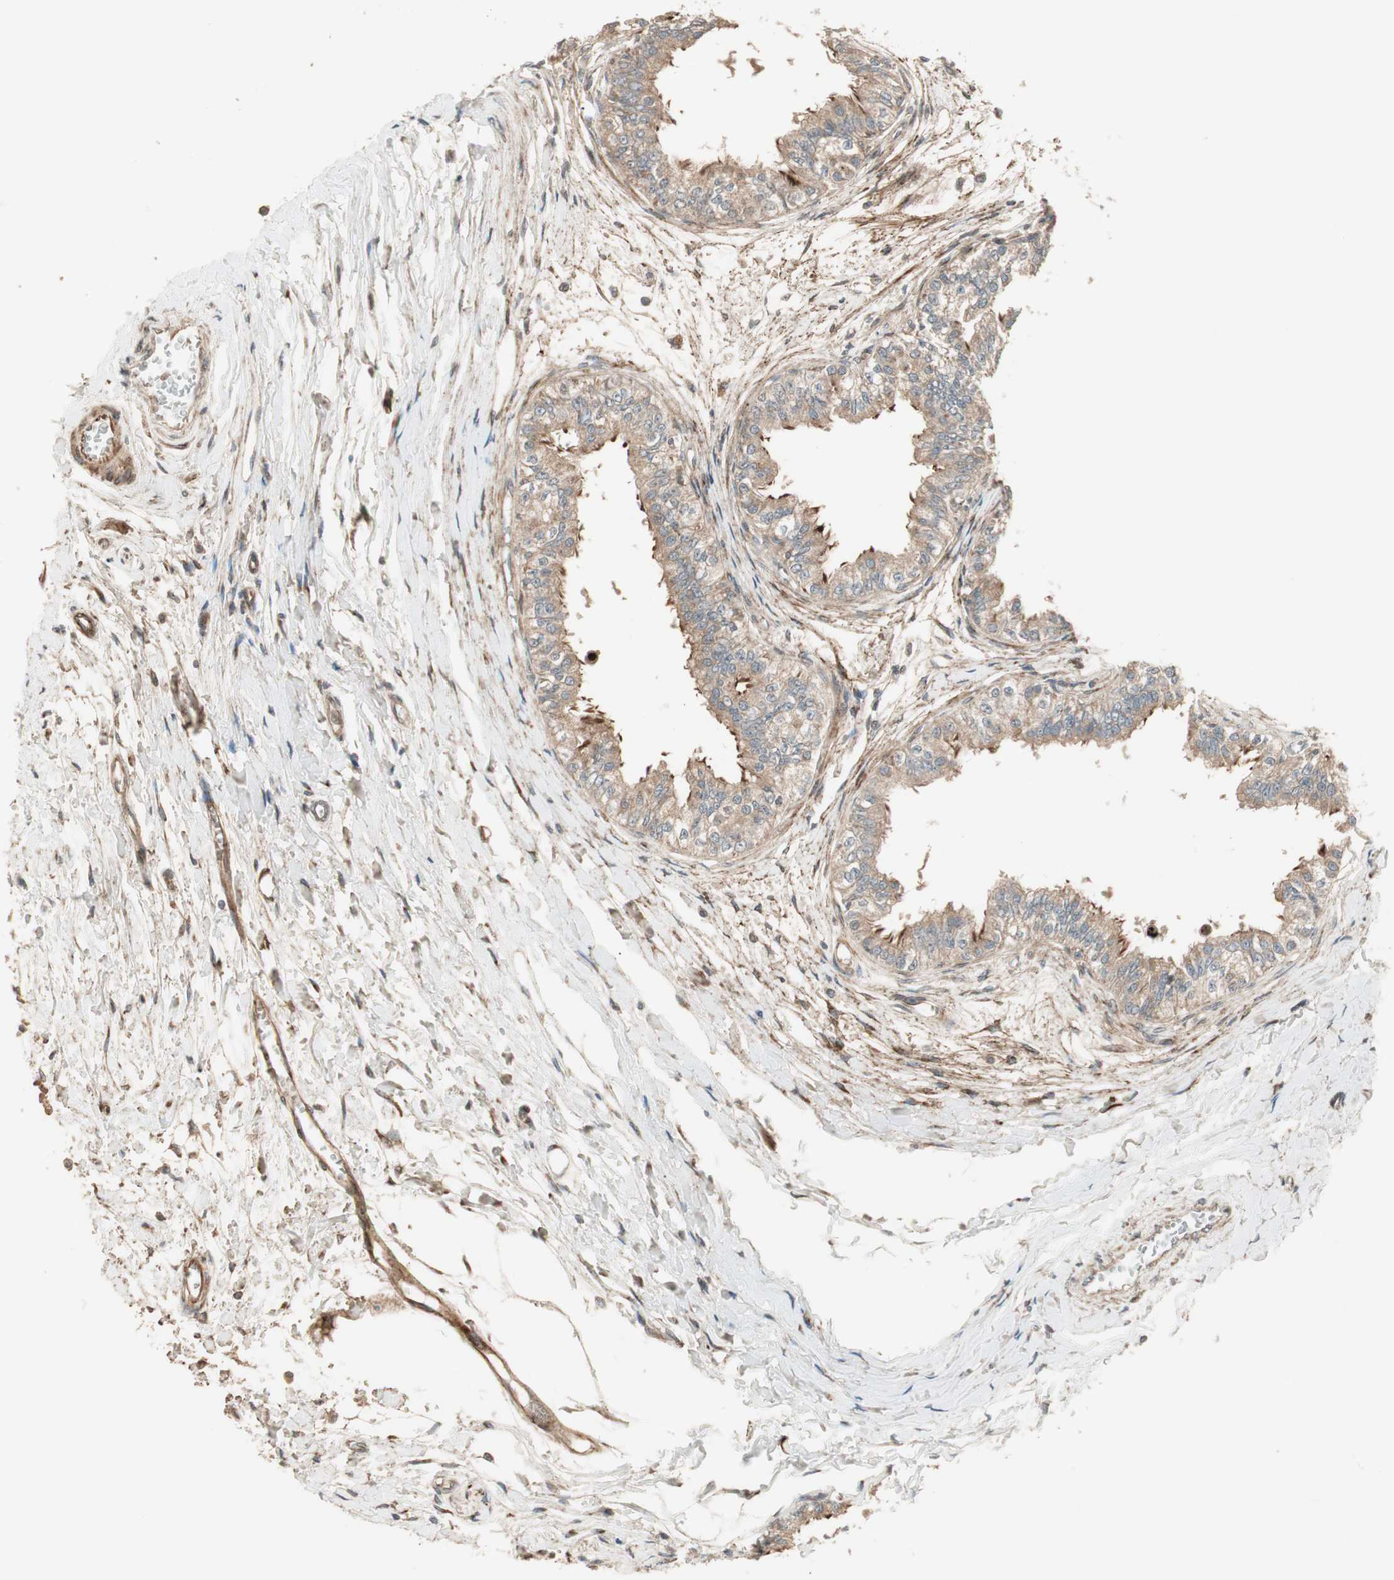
{"staining": {"intensity": "moderate", "quantity": ">75%", "location": "cytoplasmic/membranous"}, "tissue": "epididymis", "cell_type": "Glandular cells", "image_type": "normal", "snomed": [{"axis": "morphology", "description": "Normal tissue, NOS"}, {"axis": "morphology", "description": "Adenocarcinoma, metastatic, NOS"}, {"axis": "topography", "description": "Testis"}, {"axis": "topography", "description": "Epididymis"}], "caption": "IHC (DAB) staining of normal human epididymis demonstrates moderate cytoplasmic/membranous protein positivity in approximately >75% of glandular cells.", "gene": "PPP2R5E", "patient": {"sex": "male", "age": 26}}